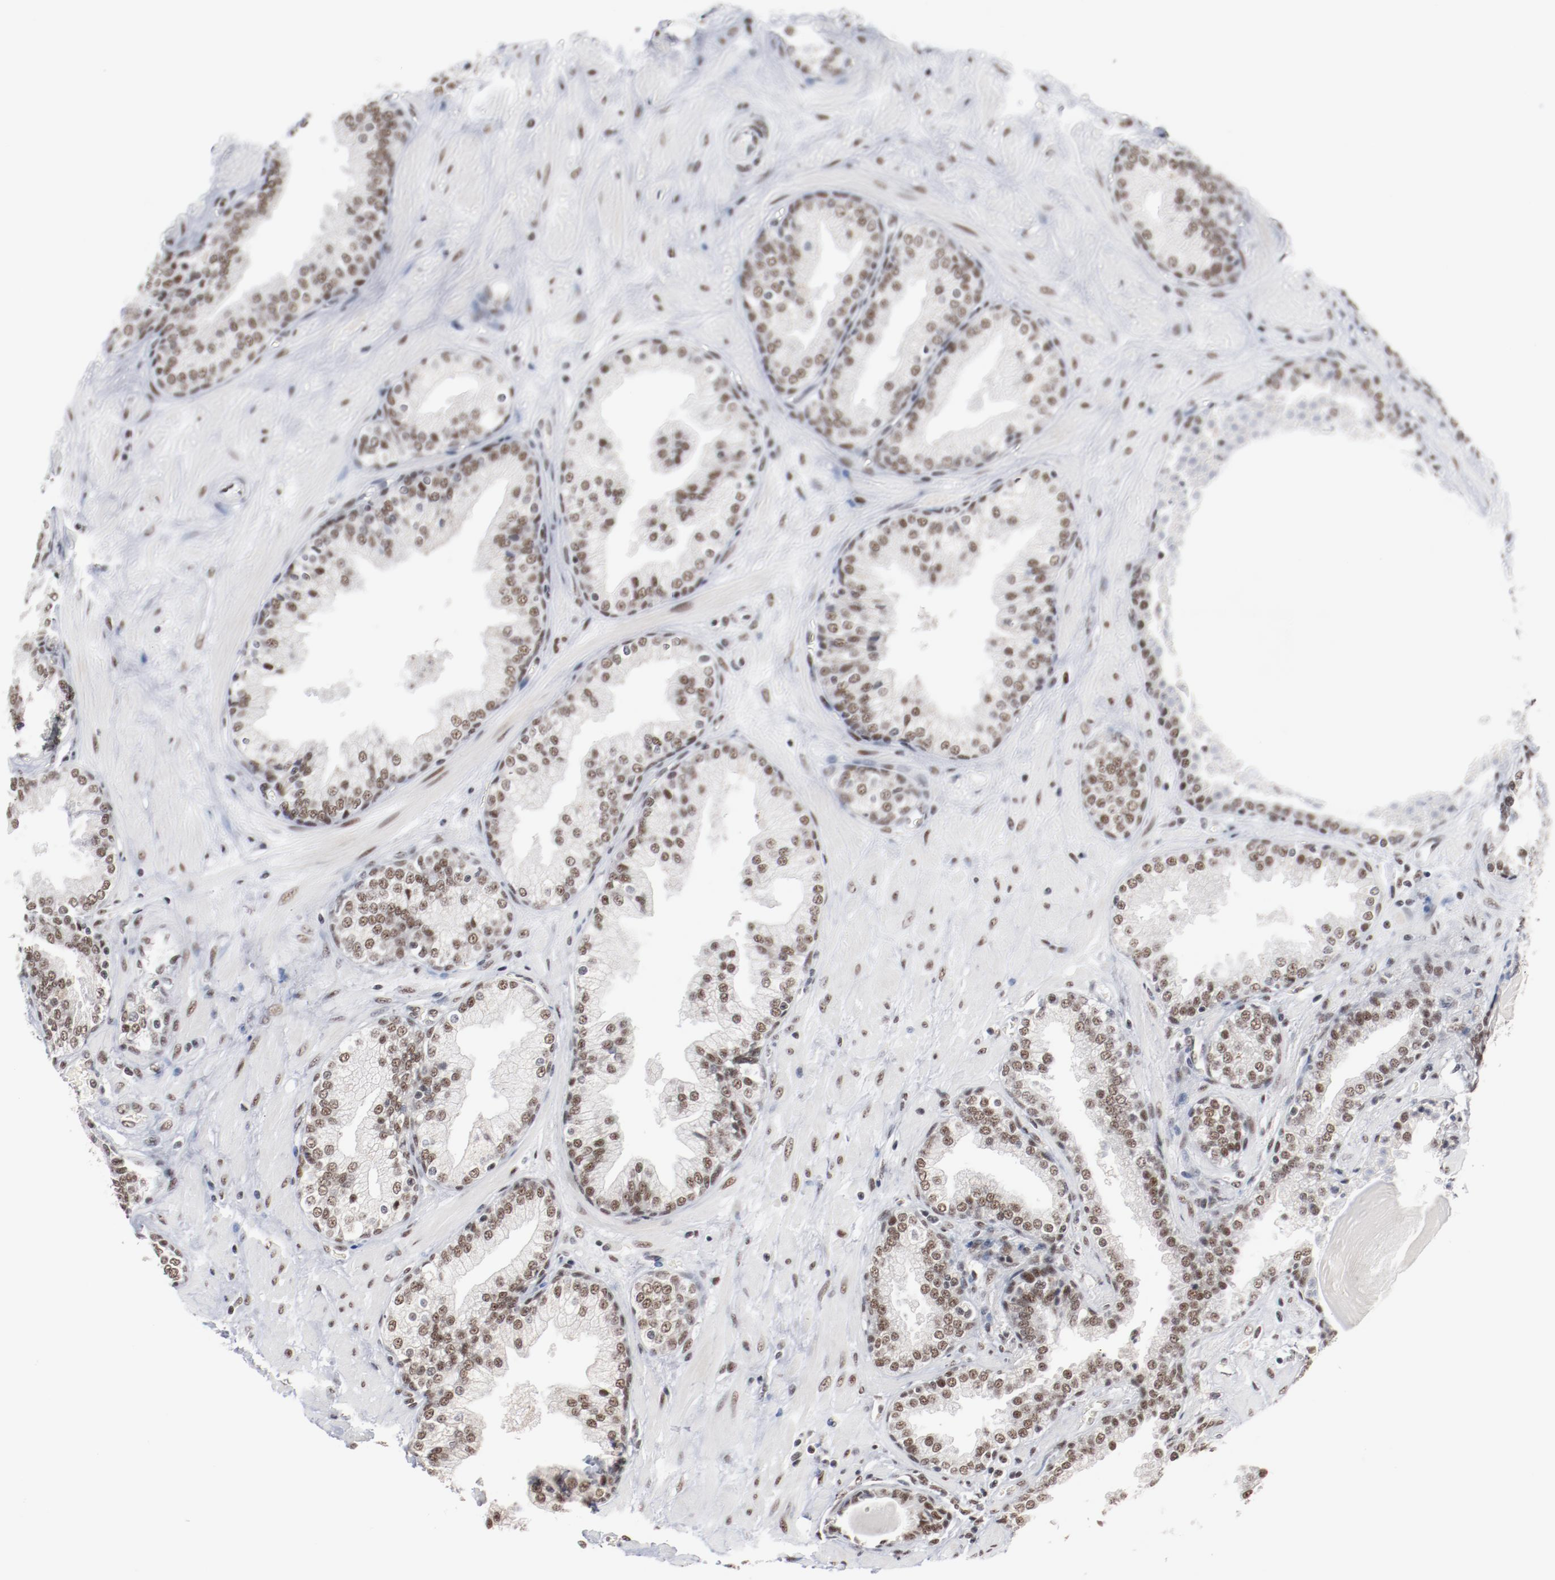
{"staining": {"intensity": "moderate", "quantity": ">75%", "location": "cytoplasmic/membranous,nuclear"}, "tissue": "prostate", "cell_type": "Glandular cells", "image_type": "normal", "snomed": [{"axis": "morphology", "description": "Normal tissue, NOS"}, {"axis": "topography", "description": "Prostate"}], "caption": "Immunohistochemical staining of benign human prostate reveals medium levels of moderate cytoplasmic/membranous,nuclear expression in approximately >75% of glandular cells. (Brightfield microscopy of DAB IHC at high magnification).", "gene": "BUB3", "patient": {"sex": "male", "age": 51}}